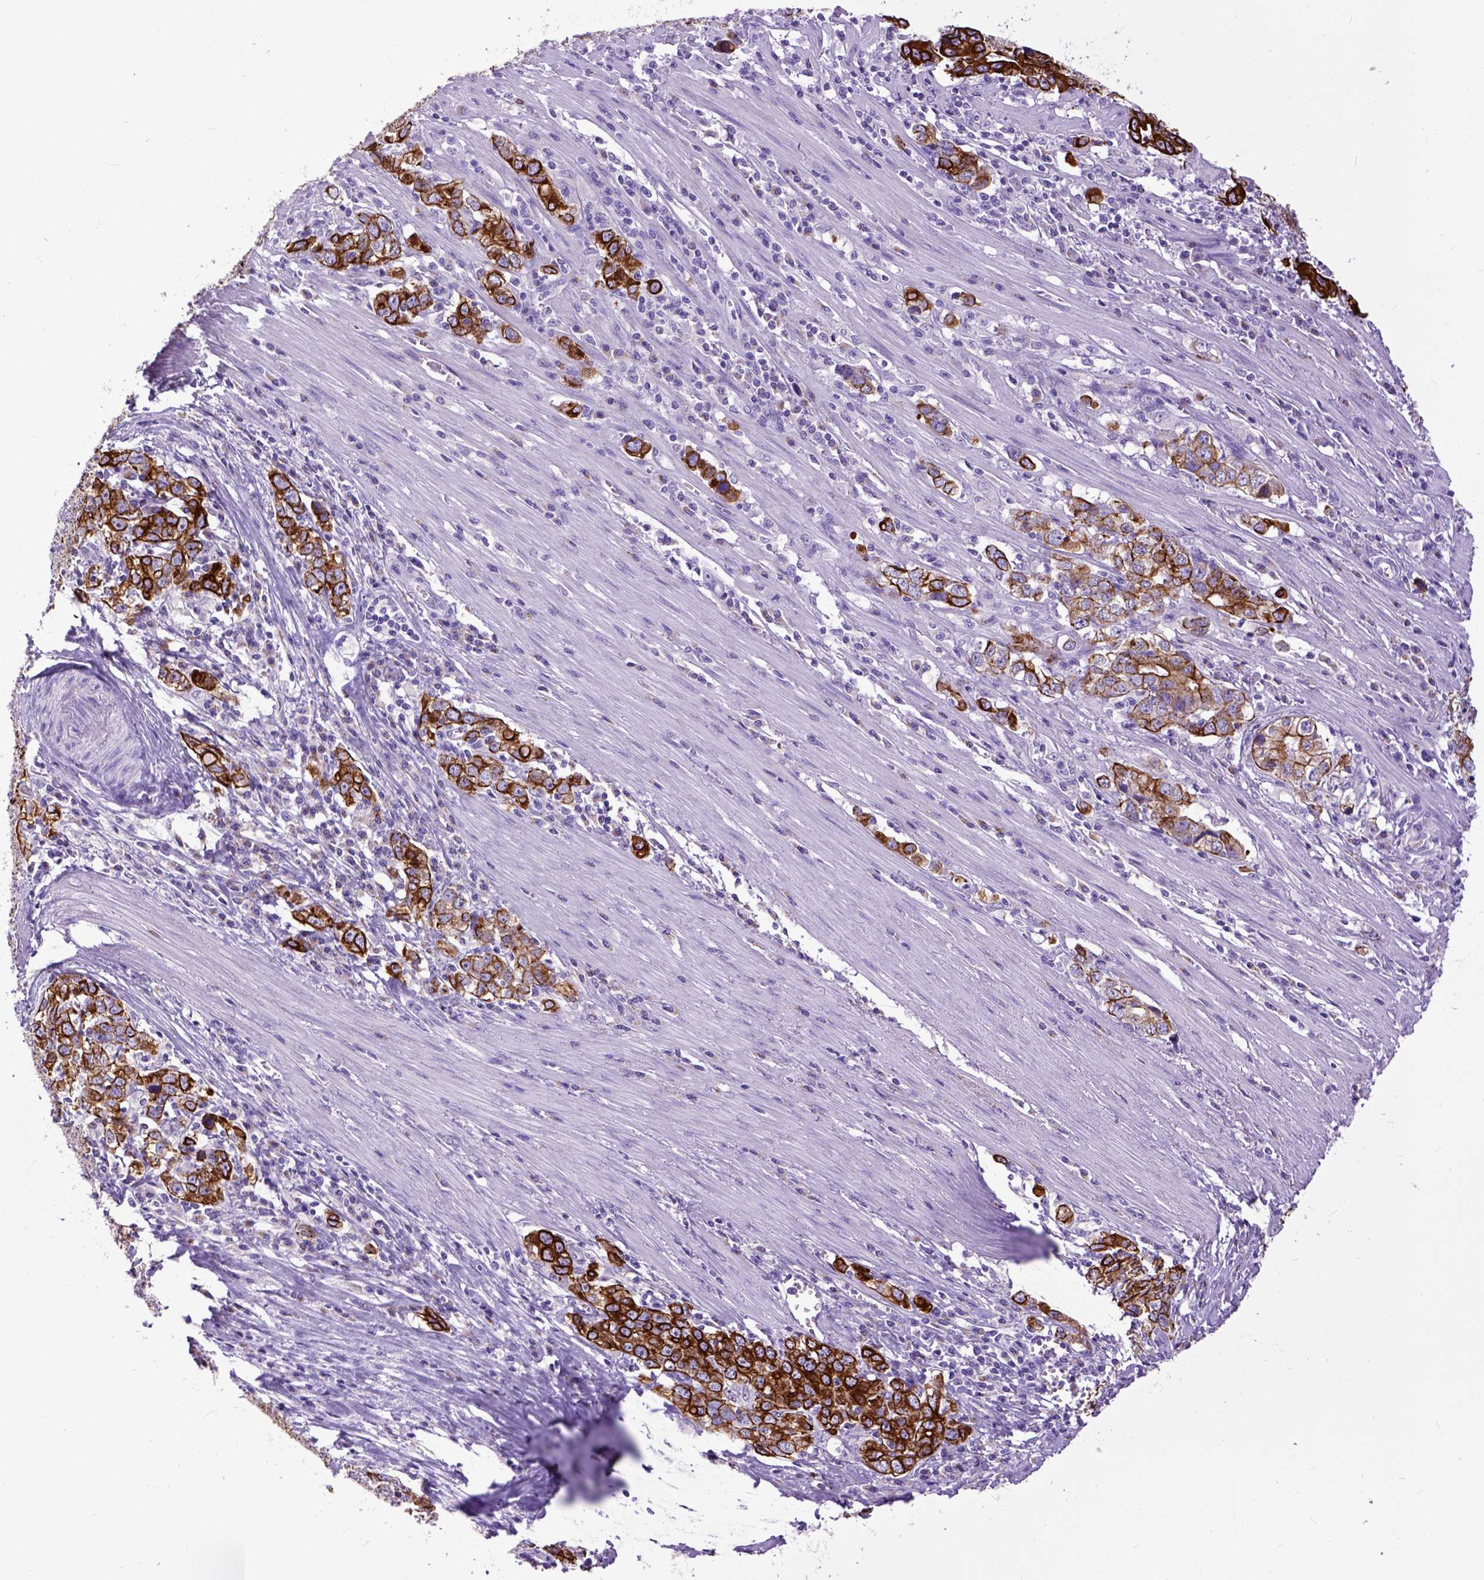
{"staining": {"intensity": "strong", "quantity": ">75%", "location": "cytoplasmic/membranous"}, "tissue": "stomach cancer", "cell_type": "Tumor cells", "image_type": "cancer", "snomed": [{"axis": "morphology", "description": "Adenocarcinoma, NOS"}, {"axis": "topography", "description": "Stomach, lower"}], "caption": "Strong cytoplasmic/membranous expression for a protein is identified in about >75% of tumor cells of stomach adenocarcinoma using IHC.", "gene": "RAB25", "patient": {"sex": "female", "age": 72}}